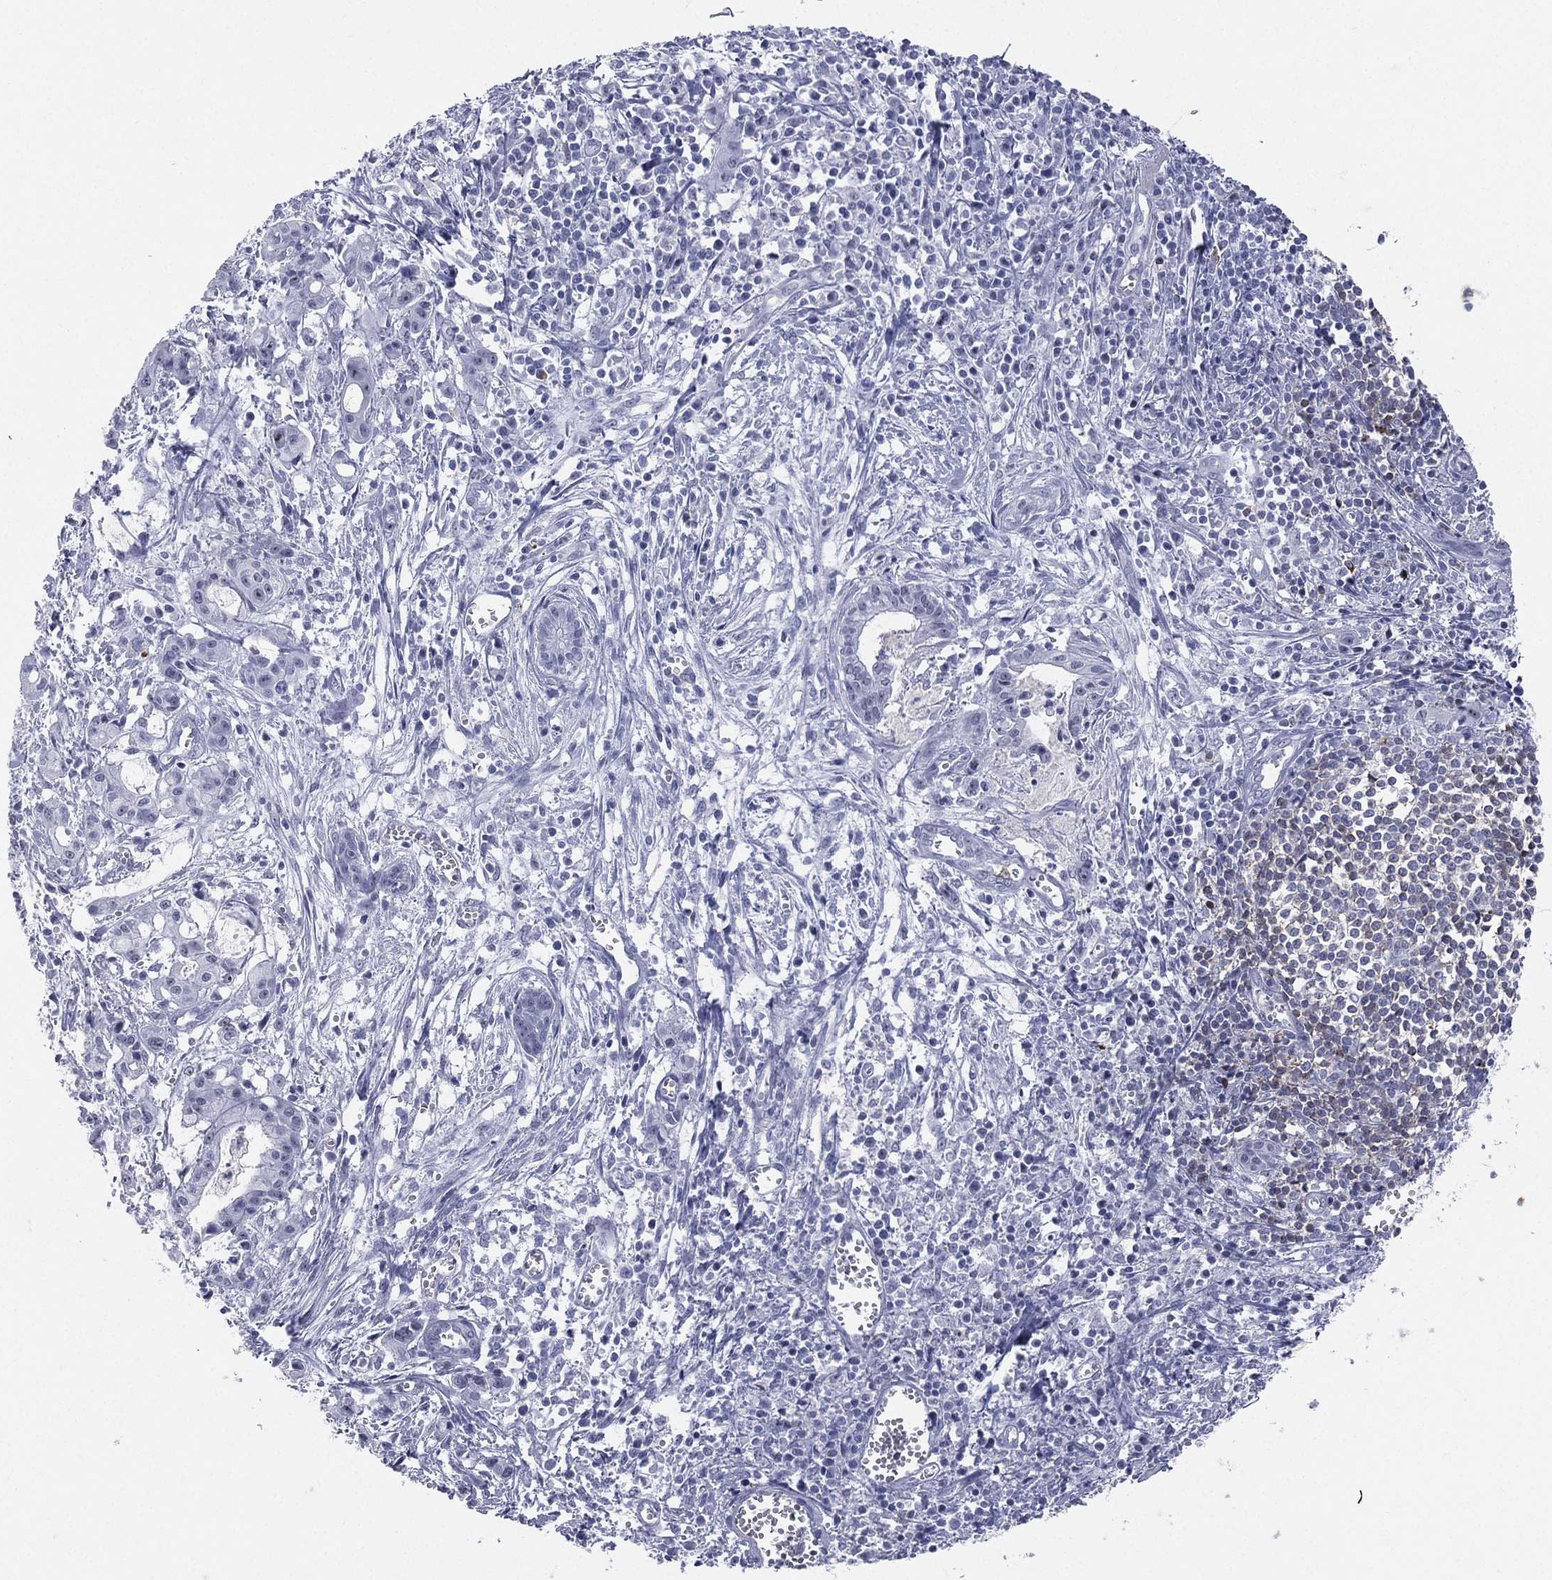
{"staining": {"intensity": "negative", "quantity": "none", "location": "none"}, "tissue": "pancreatic cancer", "cell_type": "Tumor cells", "image_type": "cancer", "snomed": [{"axis": "morphology", "description": "Adenocarcinoma, NOS"}, {"axis": "topography", "description": "Pancreas"}], "caption": "Tumor cells are negative for brown protein staining in adenocarcinoma (pancreatic).", "gene": "CD22", "patient": {"sex": "male", "age": 48}}